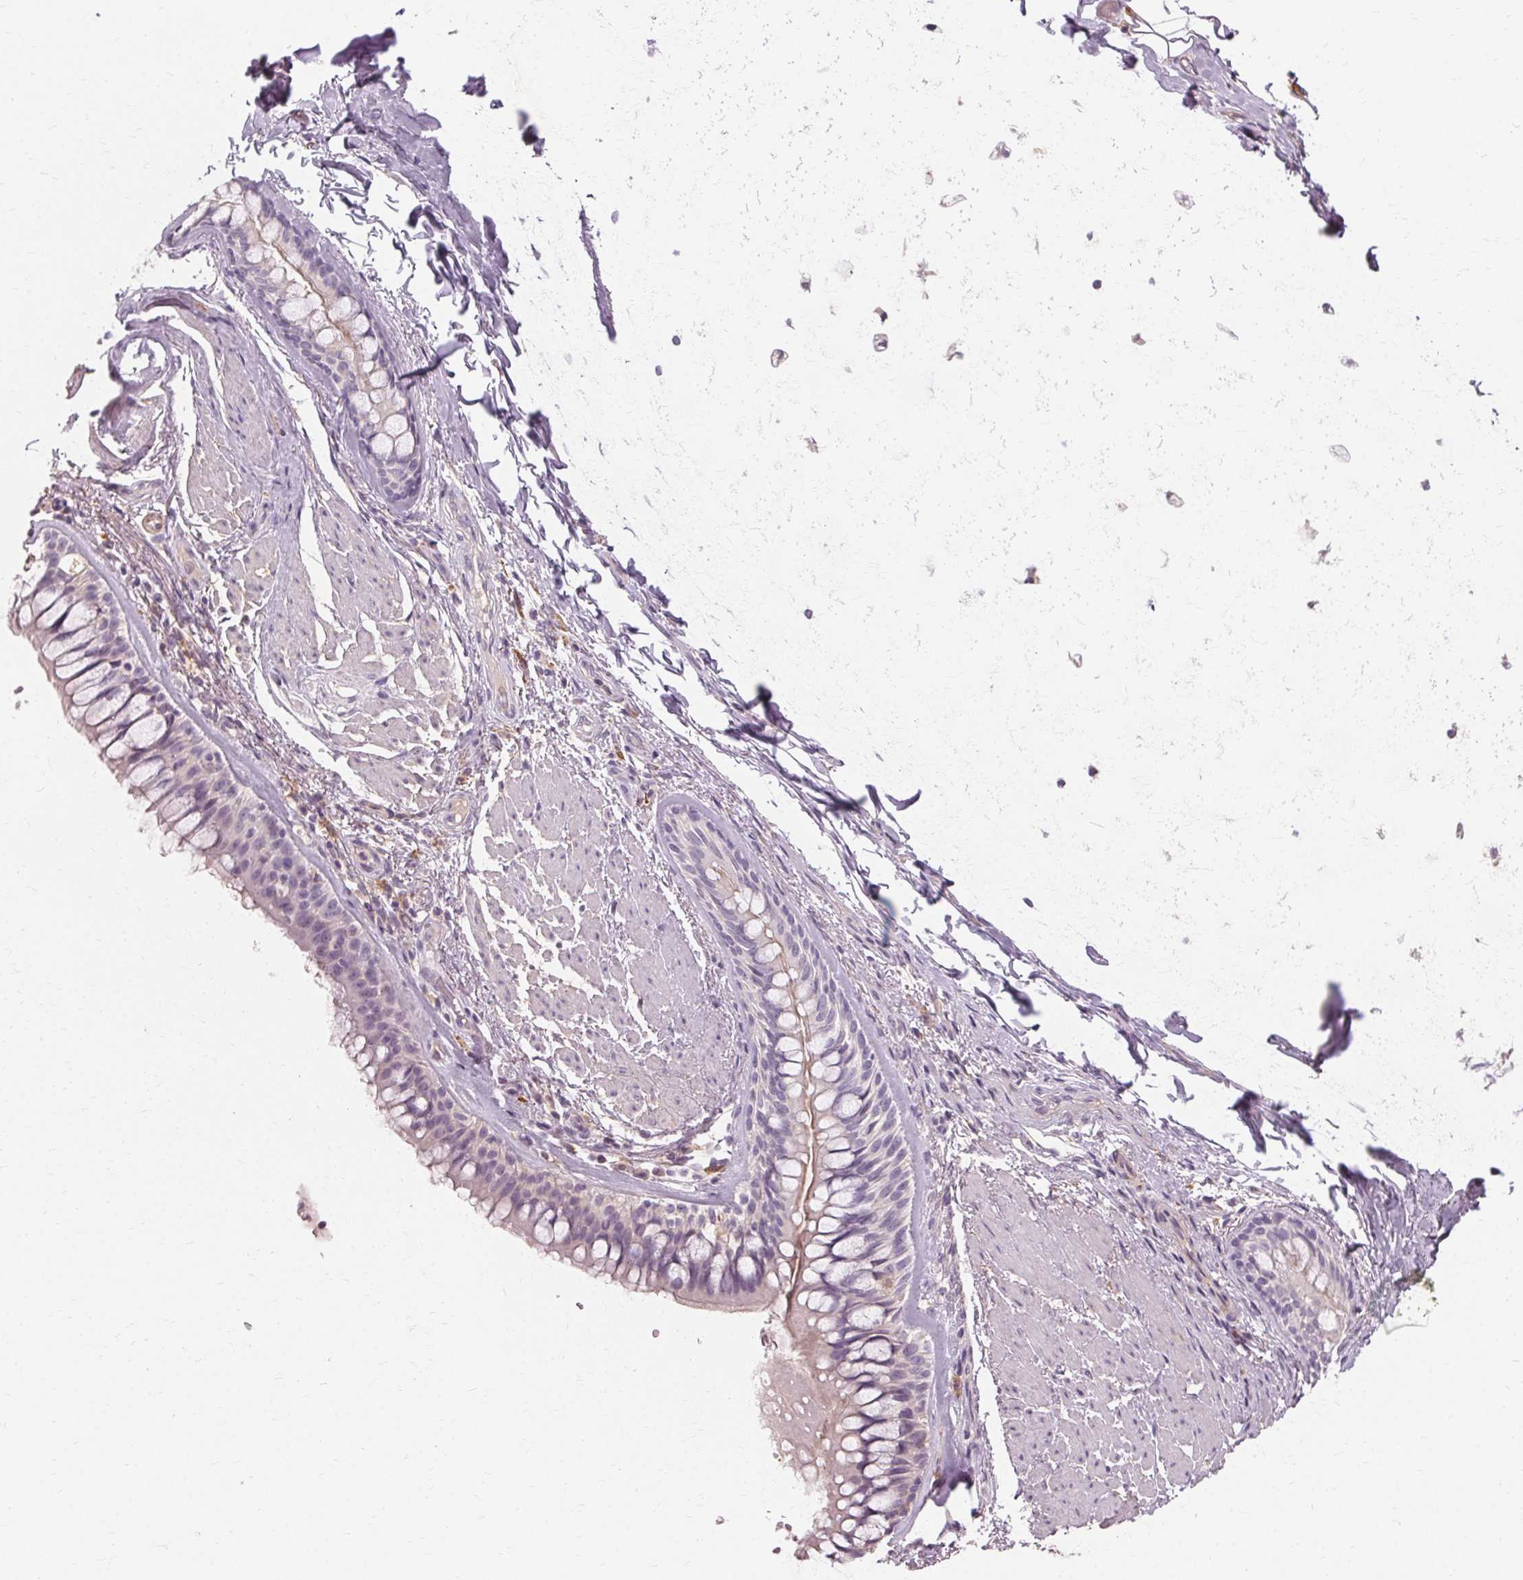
{"staining": {"intensity": "negative", "quantity": "none", "location": "none"}, "tissue": "soft tissue", "cell_type": "Chondrocytes", "image_type": "normal", "snomed": [{"axis": "morphology", "description": "Normal tissue, NOS"}, {"axis": "topography", "description": "Cartilage tissue"}, {"axis": "topography", "description": "Bronchus"}], "caption": "High magnification brightfield microscopy of benign soft tissue stained with DAB (3,3'-diaminobenzidine) (brown) and counterstained with hematoxylin (blue): chondrocytes show no significant expression.", "gene": "IFNGR1", "patient": {"sex": "male", "age": 64}}